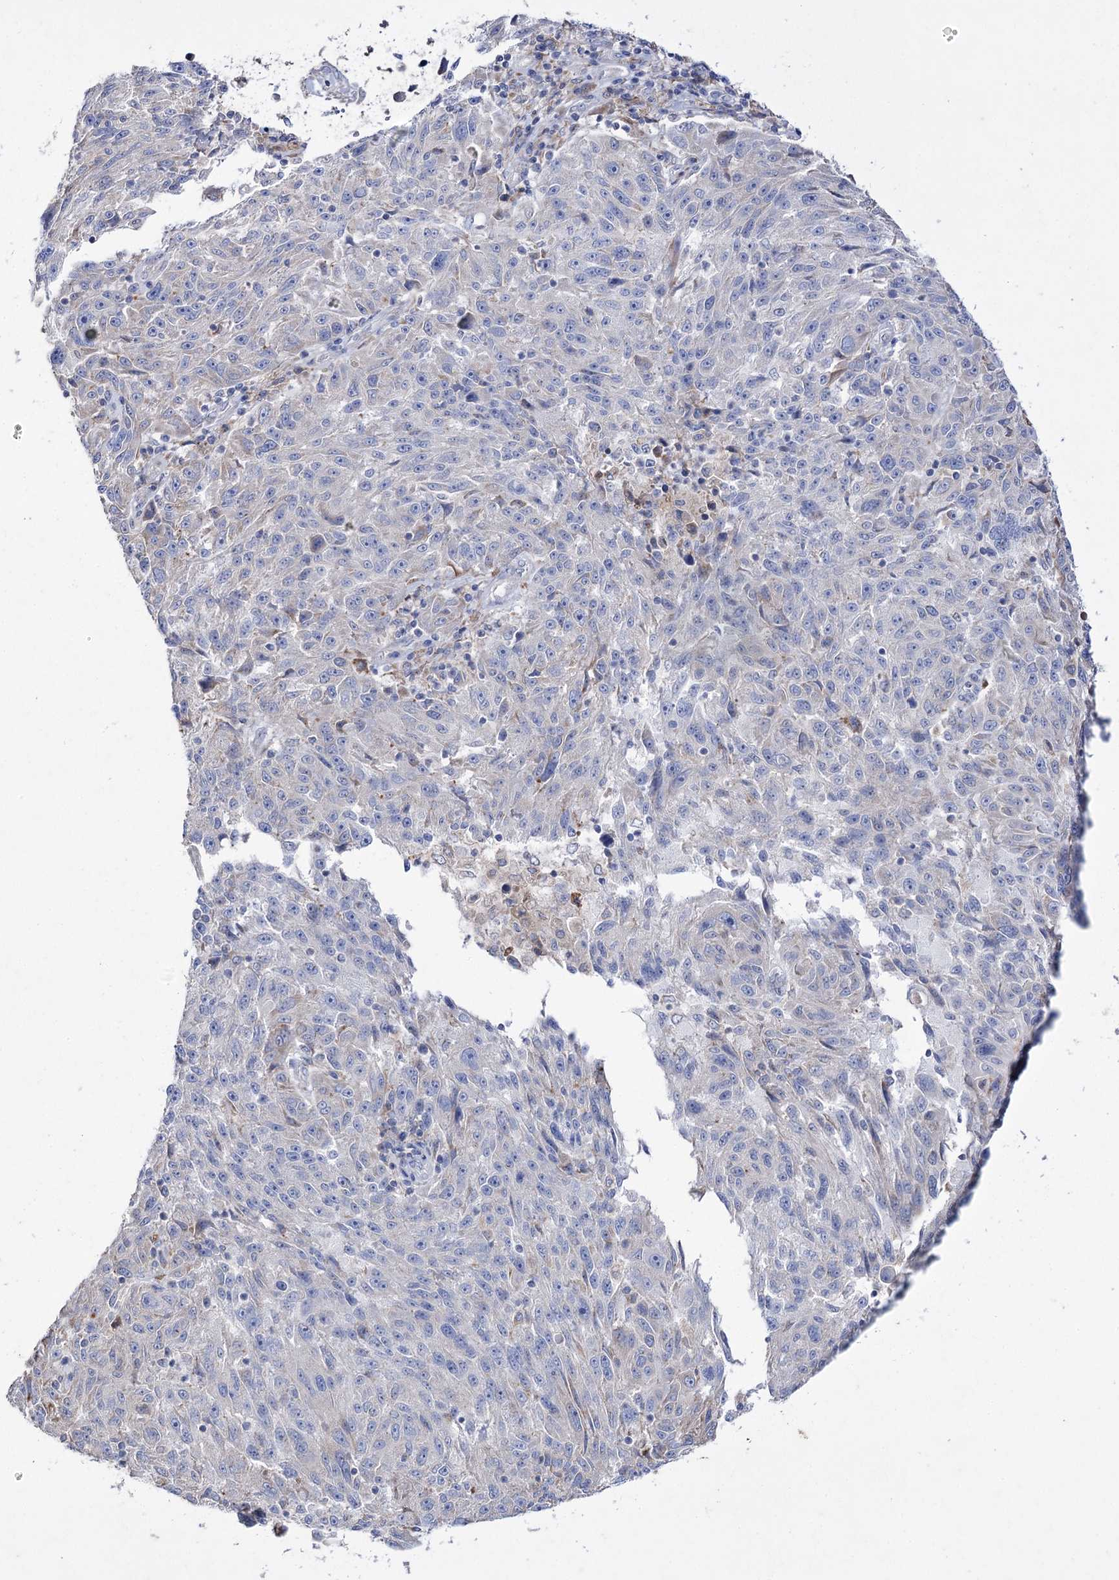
{"staining": {"intensity": "negative", "quantity": "none", "location": "none"}, "tissue": "melanoma", "cell_type": "Tumor cells", "image_type": "cancer", "snomed": [{"axis": "morphology", "description": "Malignant melanoma, NOS"}, {"axis": "topography", "description": "Skin"}], "caption": "Immunohistochemistry of human melanoma demonstrates no staining in tumor cells.", "gene": "NAGLU", "patient": {"sex": "male", "age": 53}}